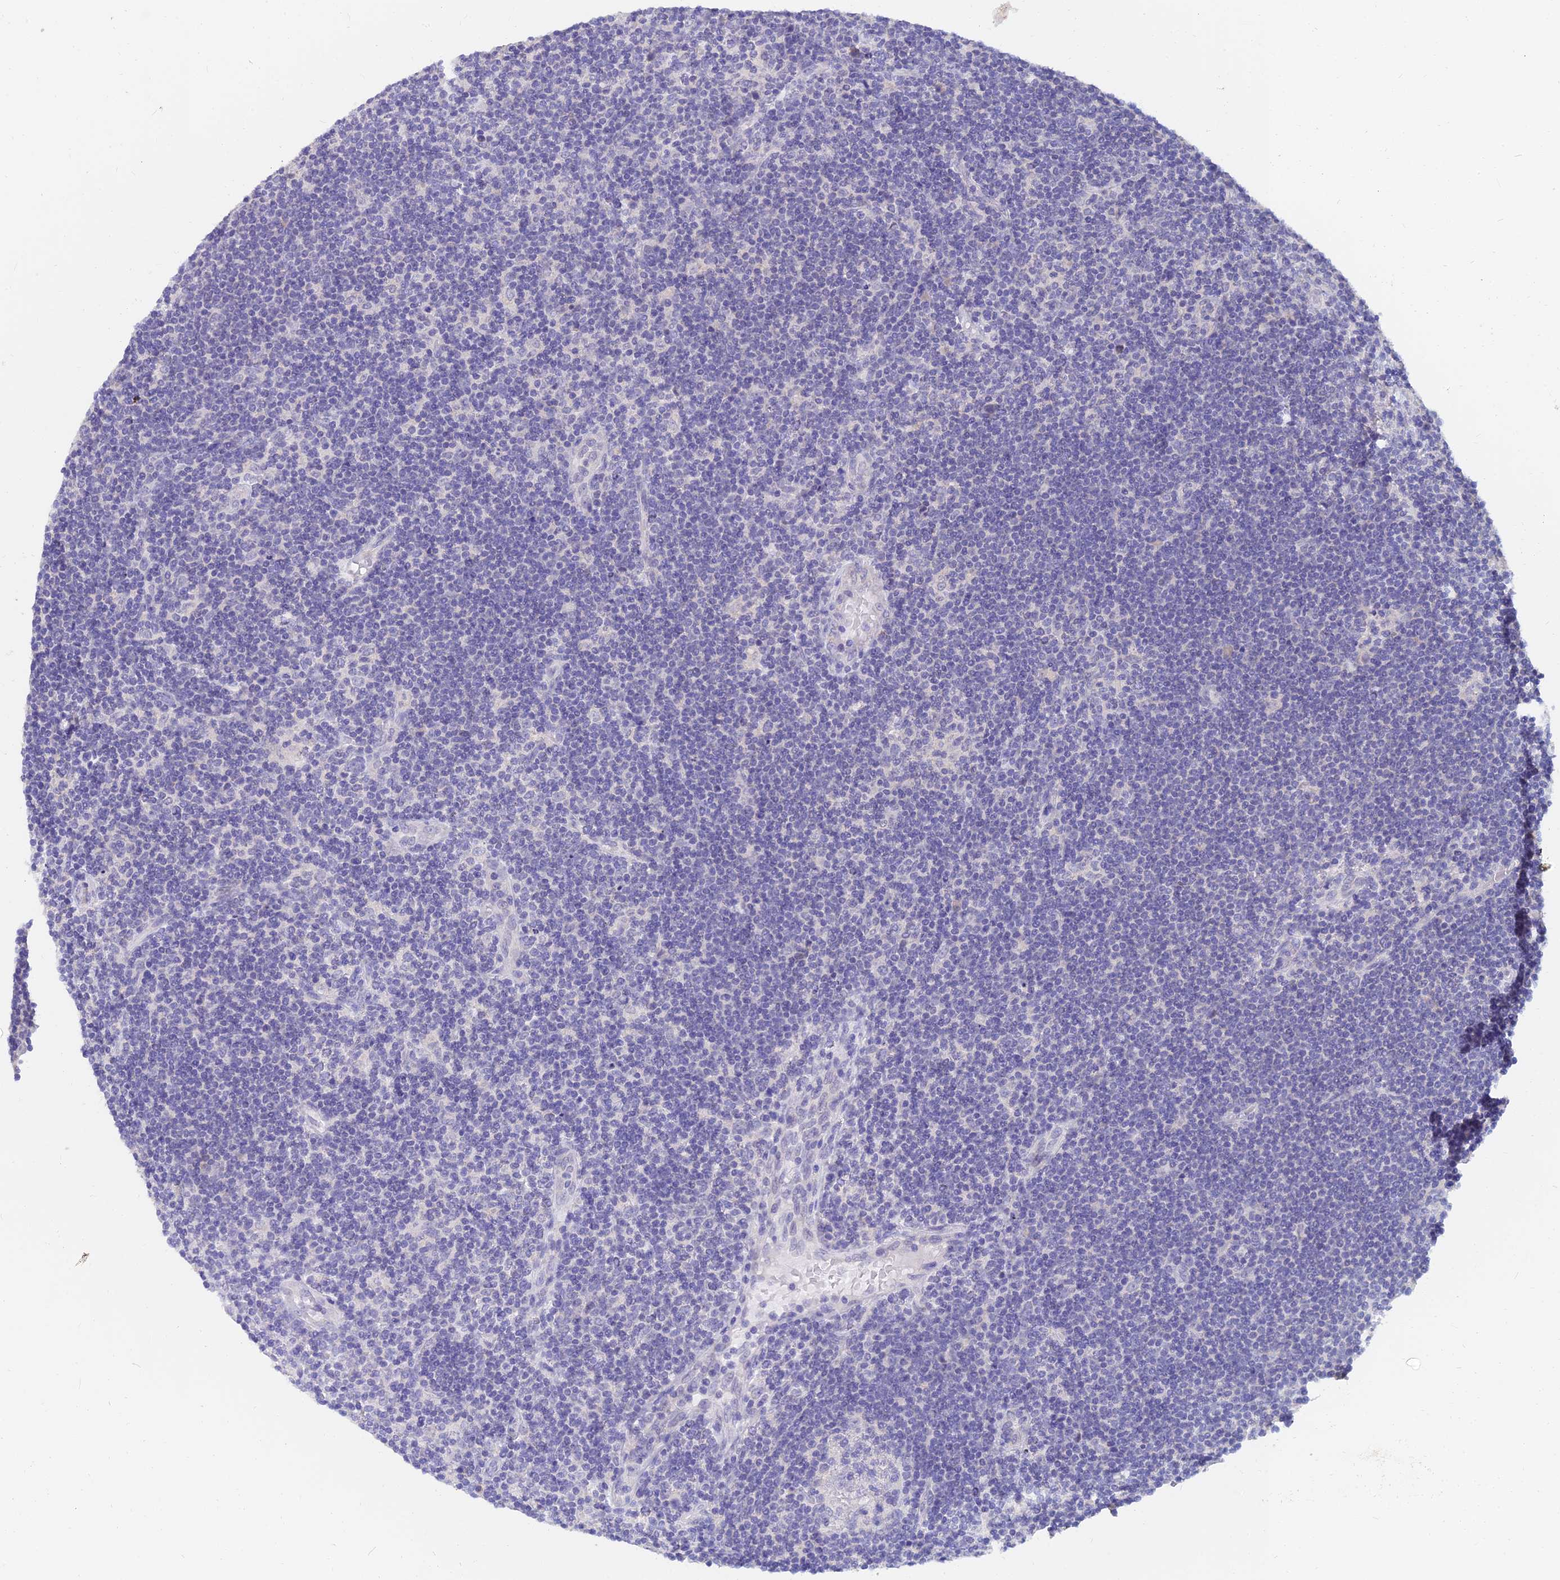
{"staining": {"intensity": "negative", "quantity": "none", "location": "none"}, "tissue": "lymphoma", "cell_type": "Tumor cells", "image_type": "cancer", "snomed": [{"axis": "morphology", "description": "Hodgkin's disease, NOS"}, {"axis": "topography", "description": "Lymph node"}], "caption": "The micrograph shows no significant positivity in tumor cells of Hodgkin's disease. Nuclei are stained in blue.", "gene": "NPY", "patient": {"sex": "female", "age": 57}}